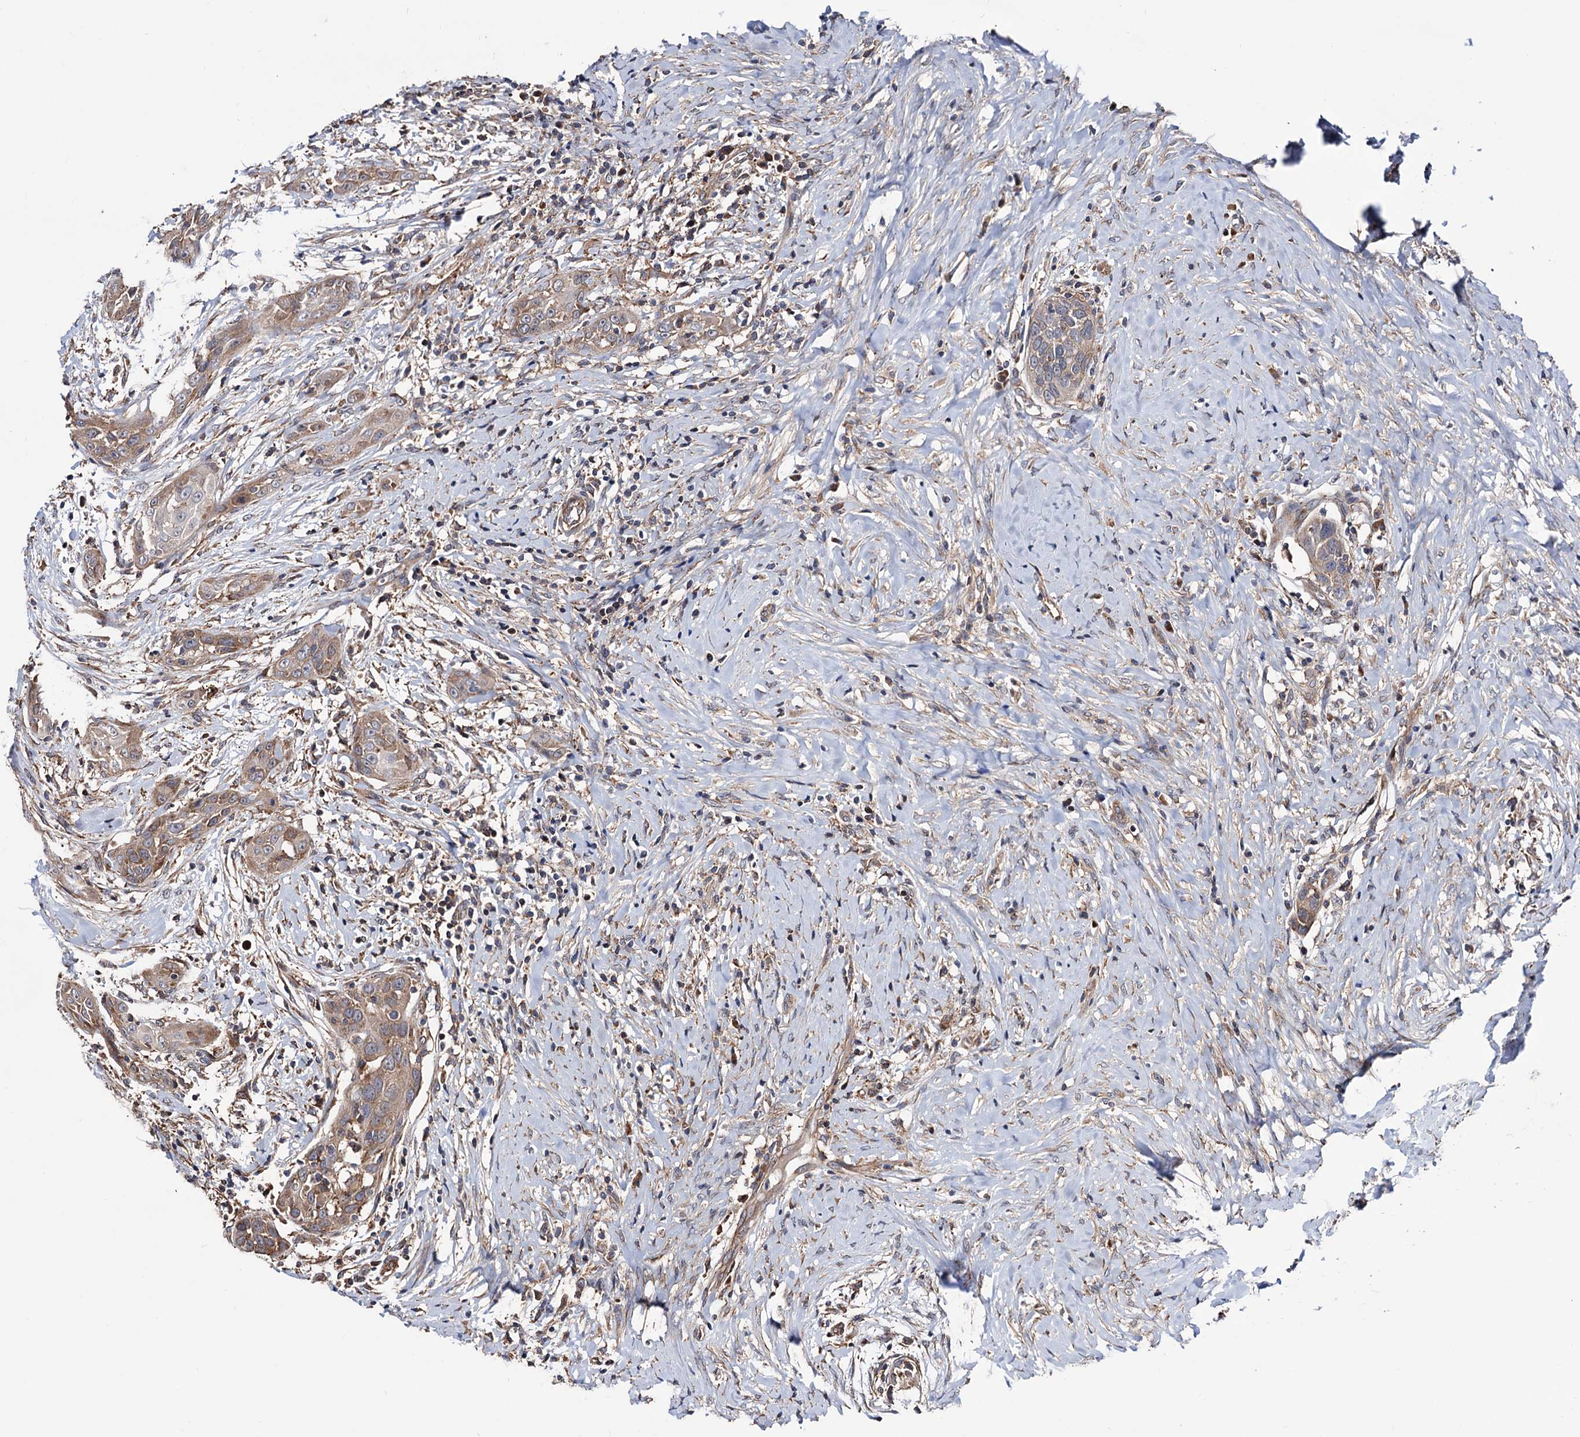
{"staining": {"intensity": "weak", "quantity": ">75%", "location": "cytoplasmic/membranous"}, "tissue": "head and neck cancer", "cell_type": "Tumor cells", "image_type": "cancer", "snomed": [{"axis": "morphology", "description": "Squamous cell carcinoma, NOS"}, {"axis": "topography", "description": "Oral tissue"}, {"axis": "topography", "description": "Head-Neck"}], "caption": "Head and neck cancer (squamous cell carcinoma) was stained to show a protein in brown. There is low levels of weak cytoplasmic/membranous positivity in approximately >75% of tumor cells. The protein of interest is stained brown, and the nuclei are stained in blue (DAB IHC with brightfield microscopy, high magnification).", "gene": "FERMT2", "patient": {"sex": "female", "age": 50}}